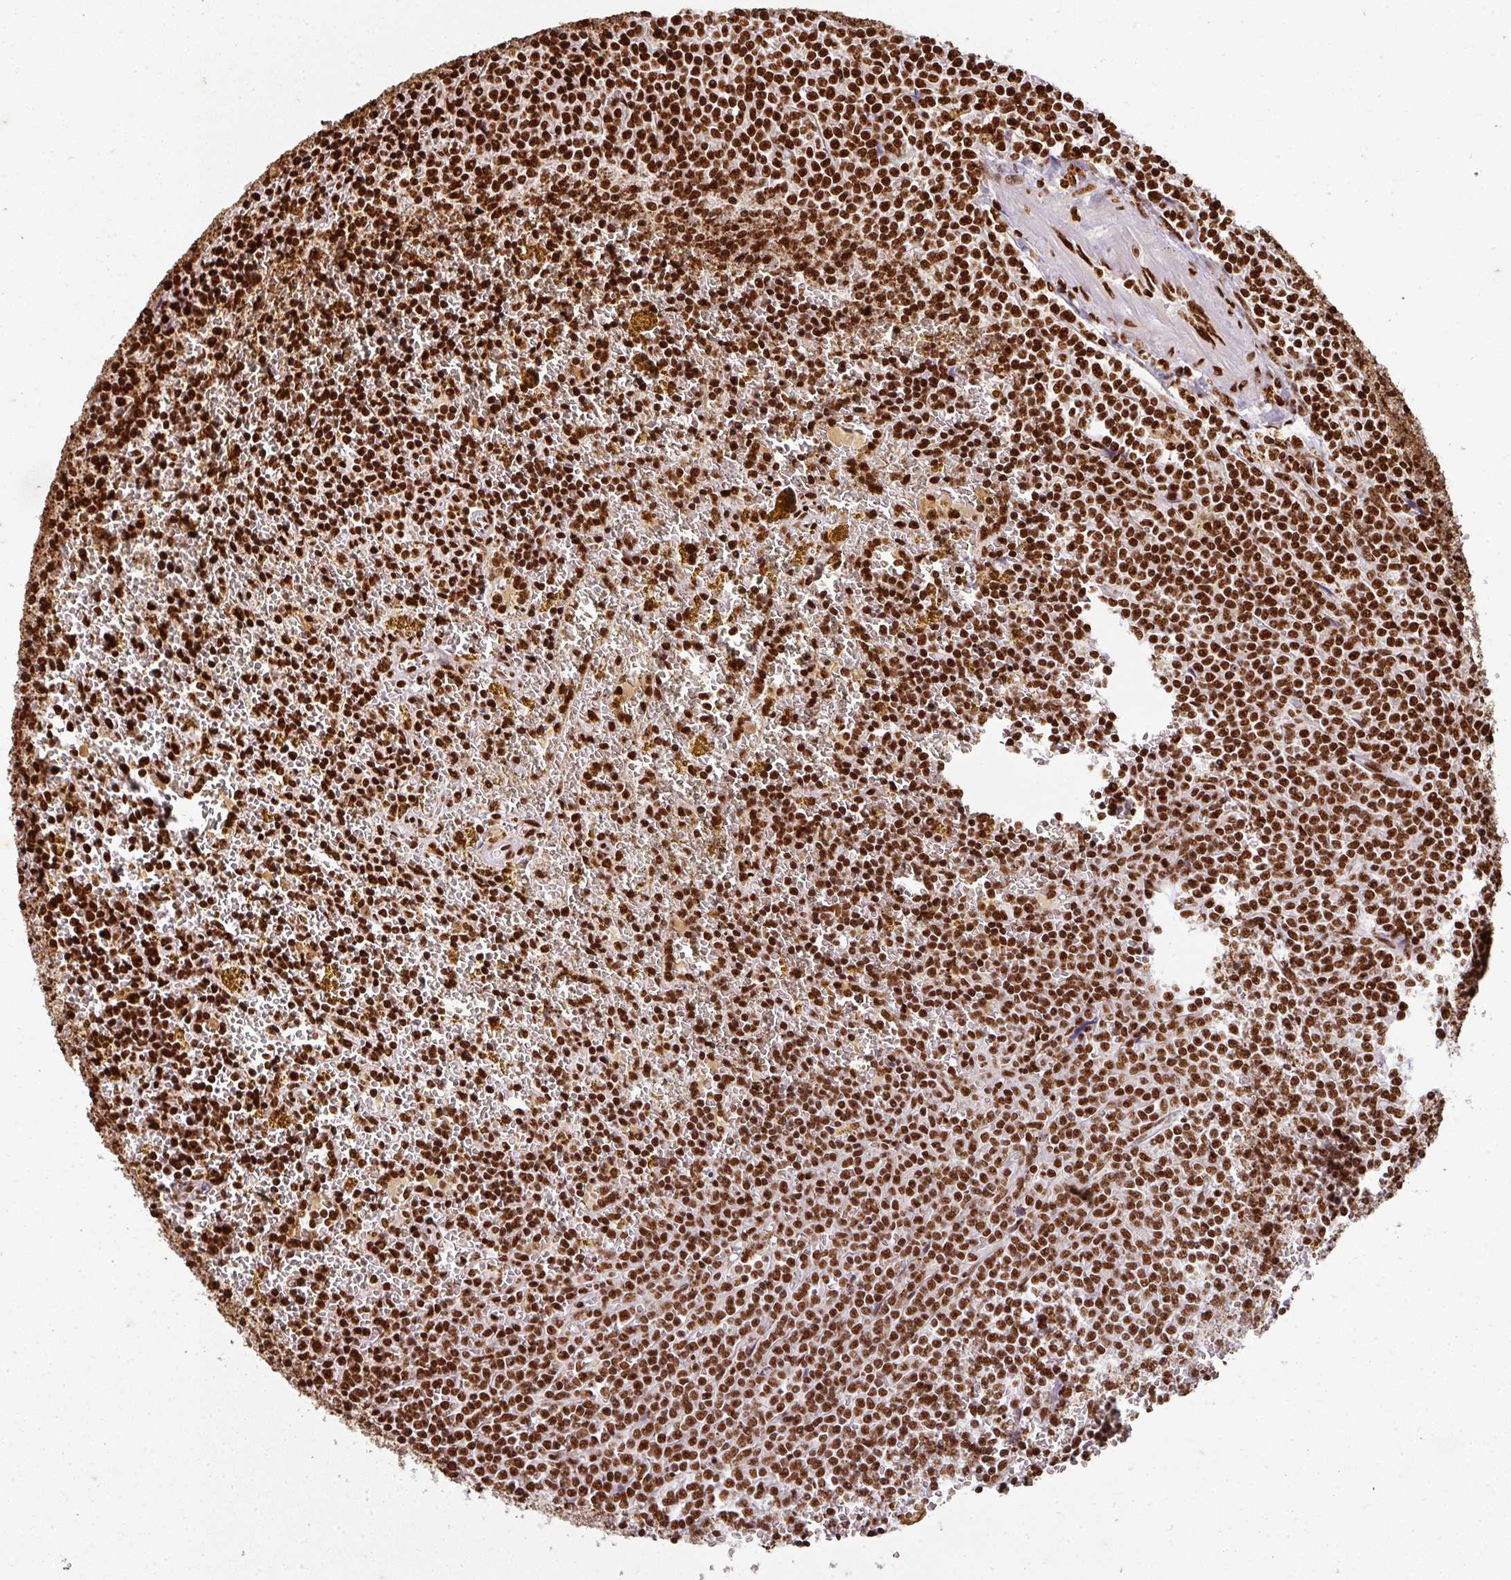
{"staining": {"intensity": "strong", "quantity": ">75%", "location": "nuclear"}, "tissue": "lymphoma", "cell_type": "Tumor cells", "image_type": "cancer", "snomed": [{"axis": "morphology", "description": "Malignant lymphoma, non-Hodgkin's type, Low grade"}, {"axis": "topography", "description": "Spleen"}, {"axis": "topography", "description": "Lymph node"}], "caption": "Immunohistochemical staining of human malignant lymphoma, non-Hodgkin's type (low-grade) exhibits strong nuclear protein positivity in approximately >75% of tumor cells. The protein of interest is shown in brown color, while the nuclei are stained blue.", "gene": "SIK3", "patient": {"sex": "female", "age": 66}}